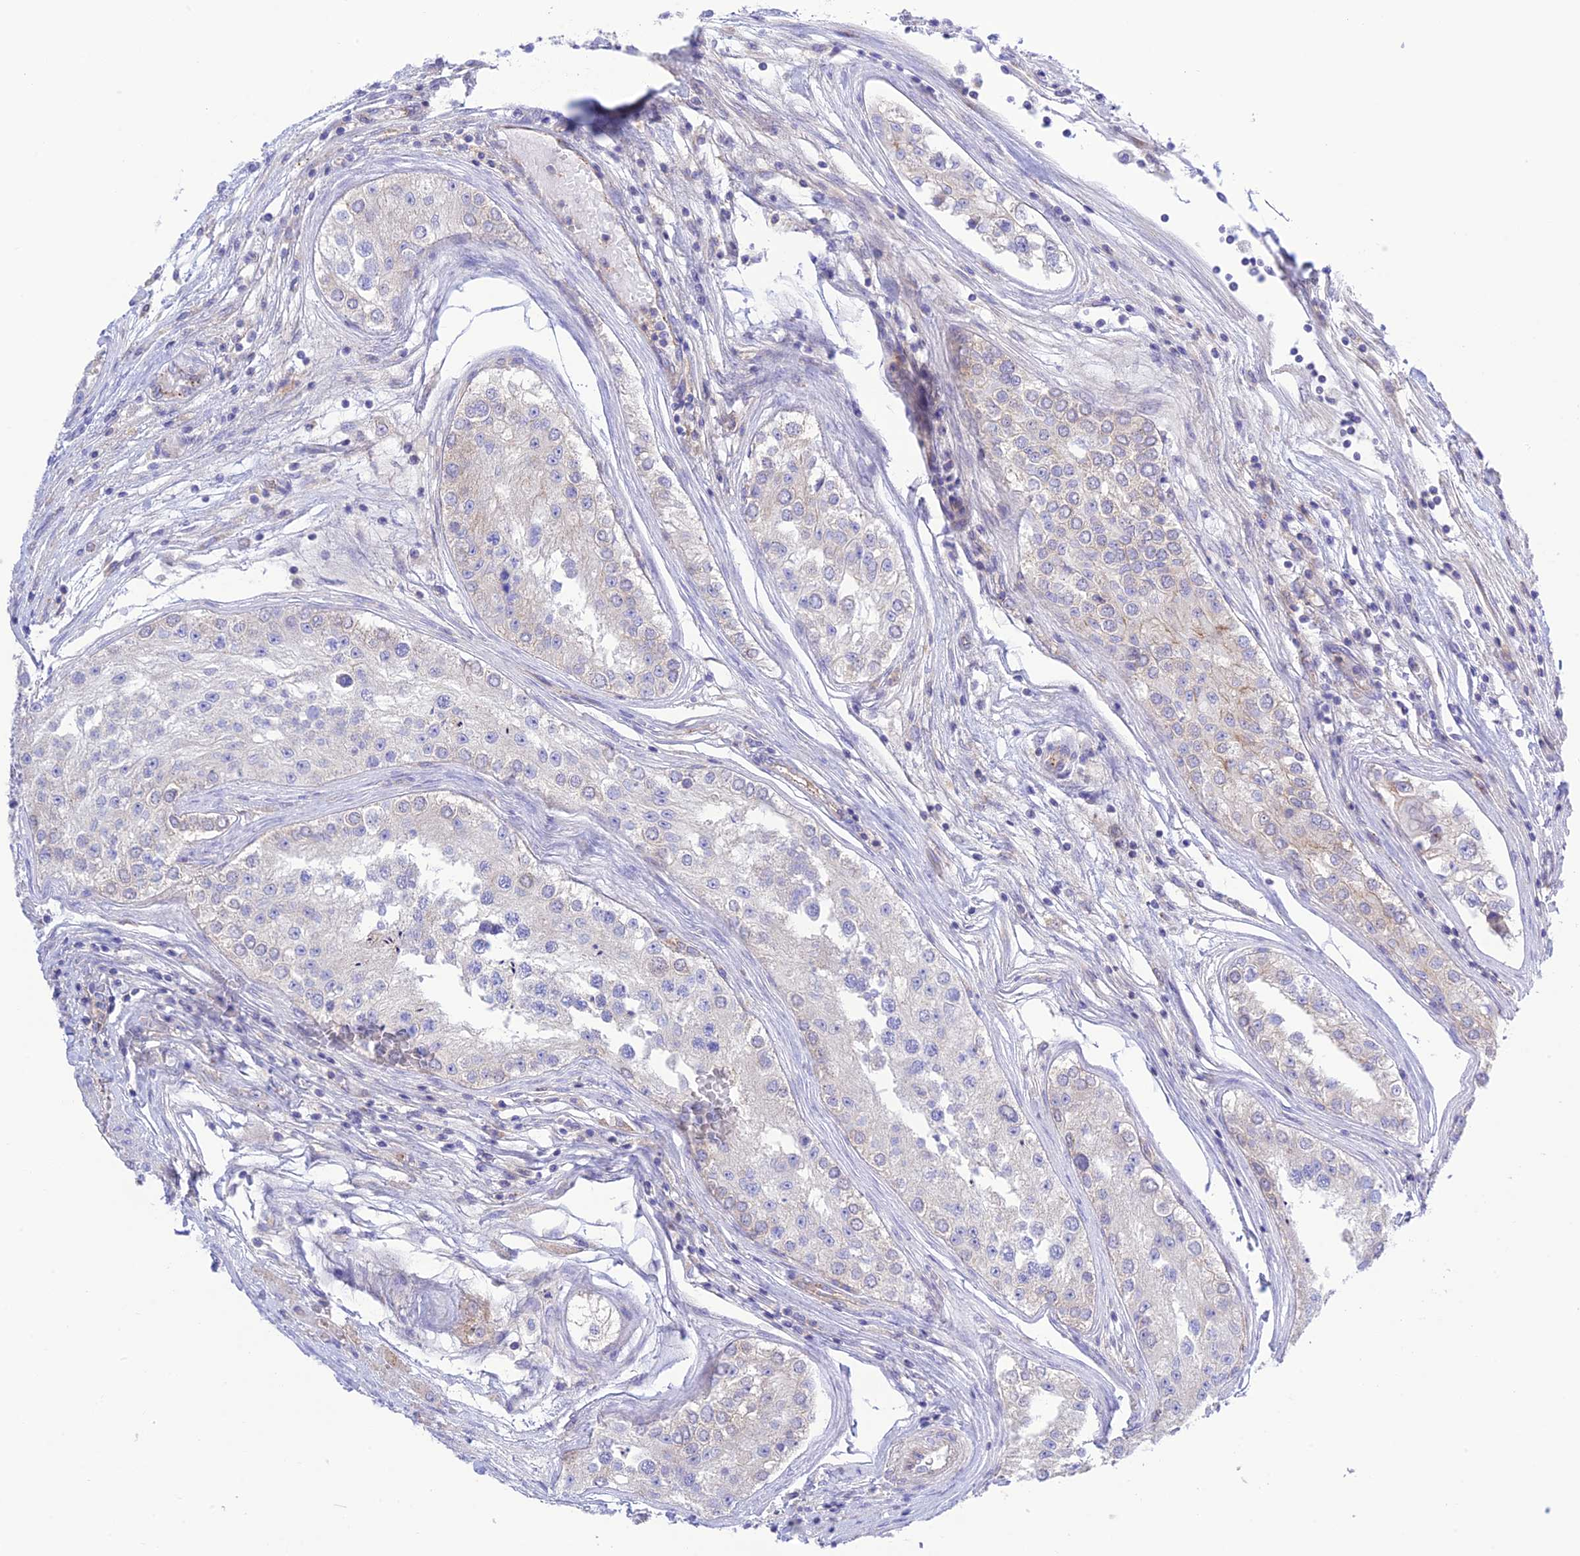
{"staining": {"intensity": "negative", "quantity": "none", "location": "none"}, "tissue": "testis cancer", "cell_type": "Tumor cells", "image_type": "cancer", "snomed": [{"axis": "morphology", "description": "Carcinoma, Embryonal, NOS"}, {"axis": "topography", "description": "Testis"}], "caption": "Tumor cells are negative for protein expression in human testis cancer.", "gene": "CHSY3", "patient": {"sex": "male", "age": 25}}